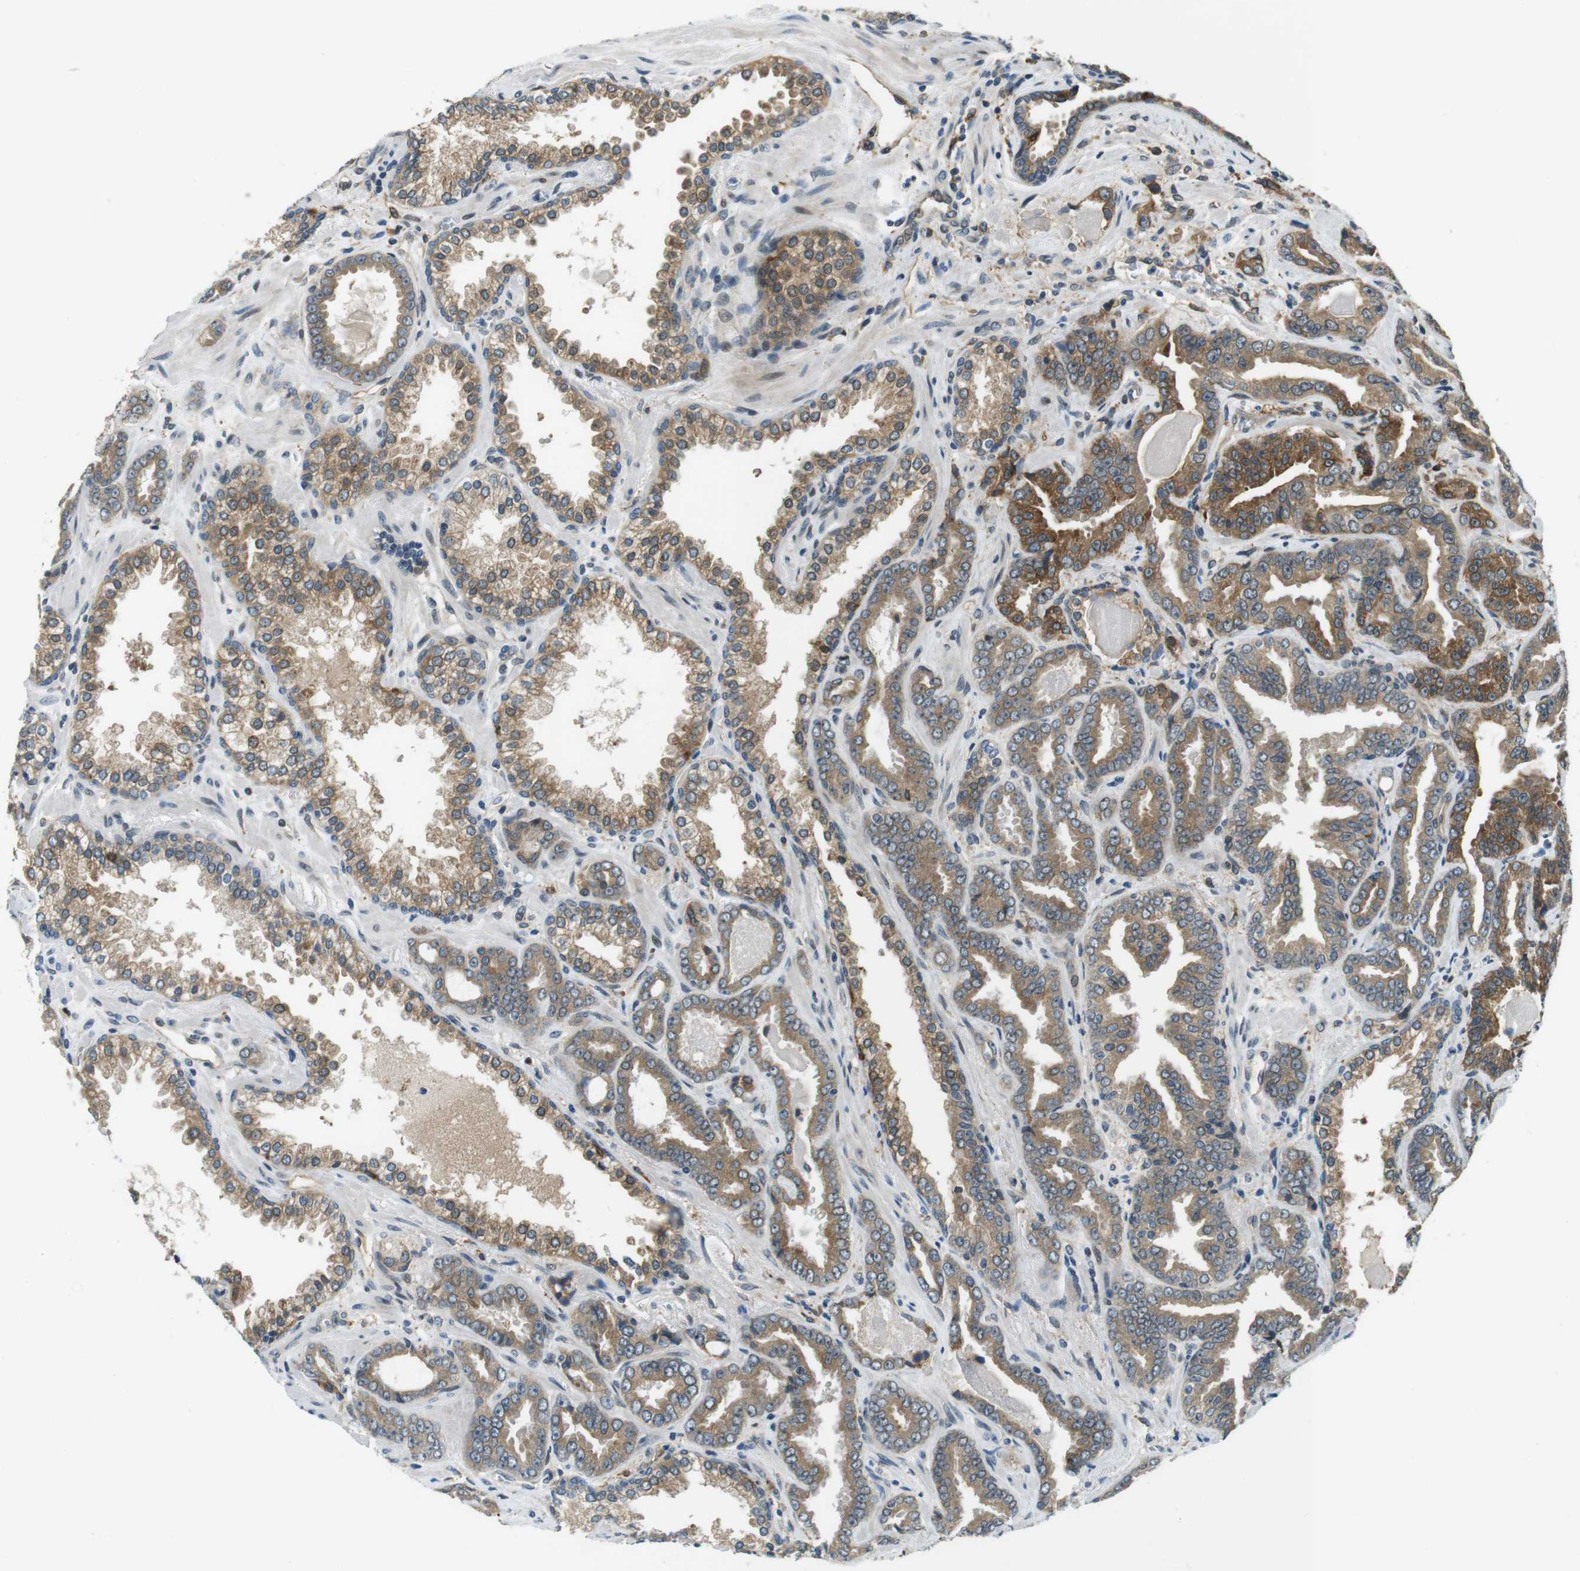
{"staining": {"intensity": "moderate", "quantity": ">75%", "location": "cytoplasmic/membranous"}, "tissue": "prostate cancer", "cell_type": "Tumor cells", "image_type": "cancer", "snomed": [{"axis": "morphology", "description": "Adenocarcinoma, Low grade"}, {"axis": "topography", "description": "Prostate"}], "caption": "Immunohistochemistry staining of prostate cancer, which demonstrates medium levels of moderate cytoplasmic/membranous staining in approximately >75% of tumor cells indicating moderate cytoplasmic/membranous protein staining. The staining was performed using DAB (brown) for protein detection and nuclei were counterstained in hematoxylin (blue).", "gene": "PALD1", "patient": {"sex": "male", "age": 60}}